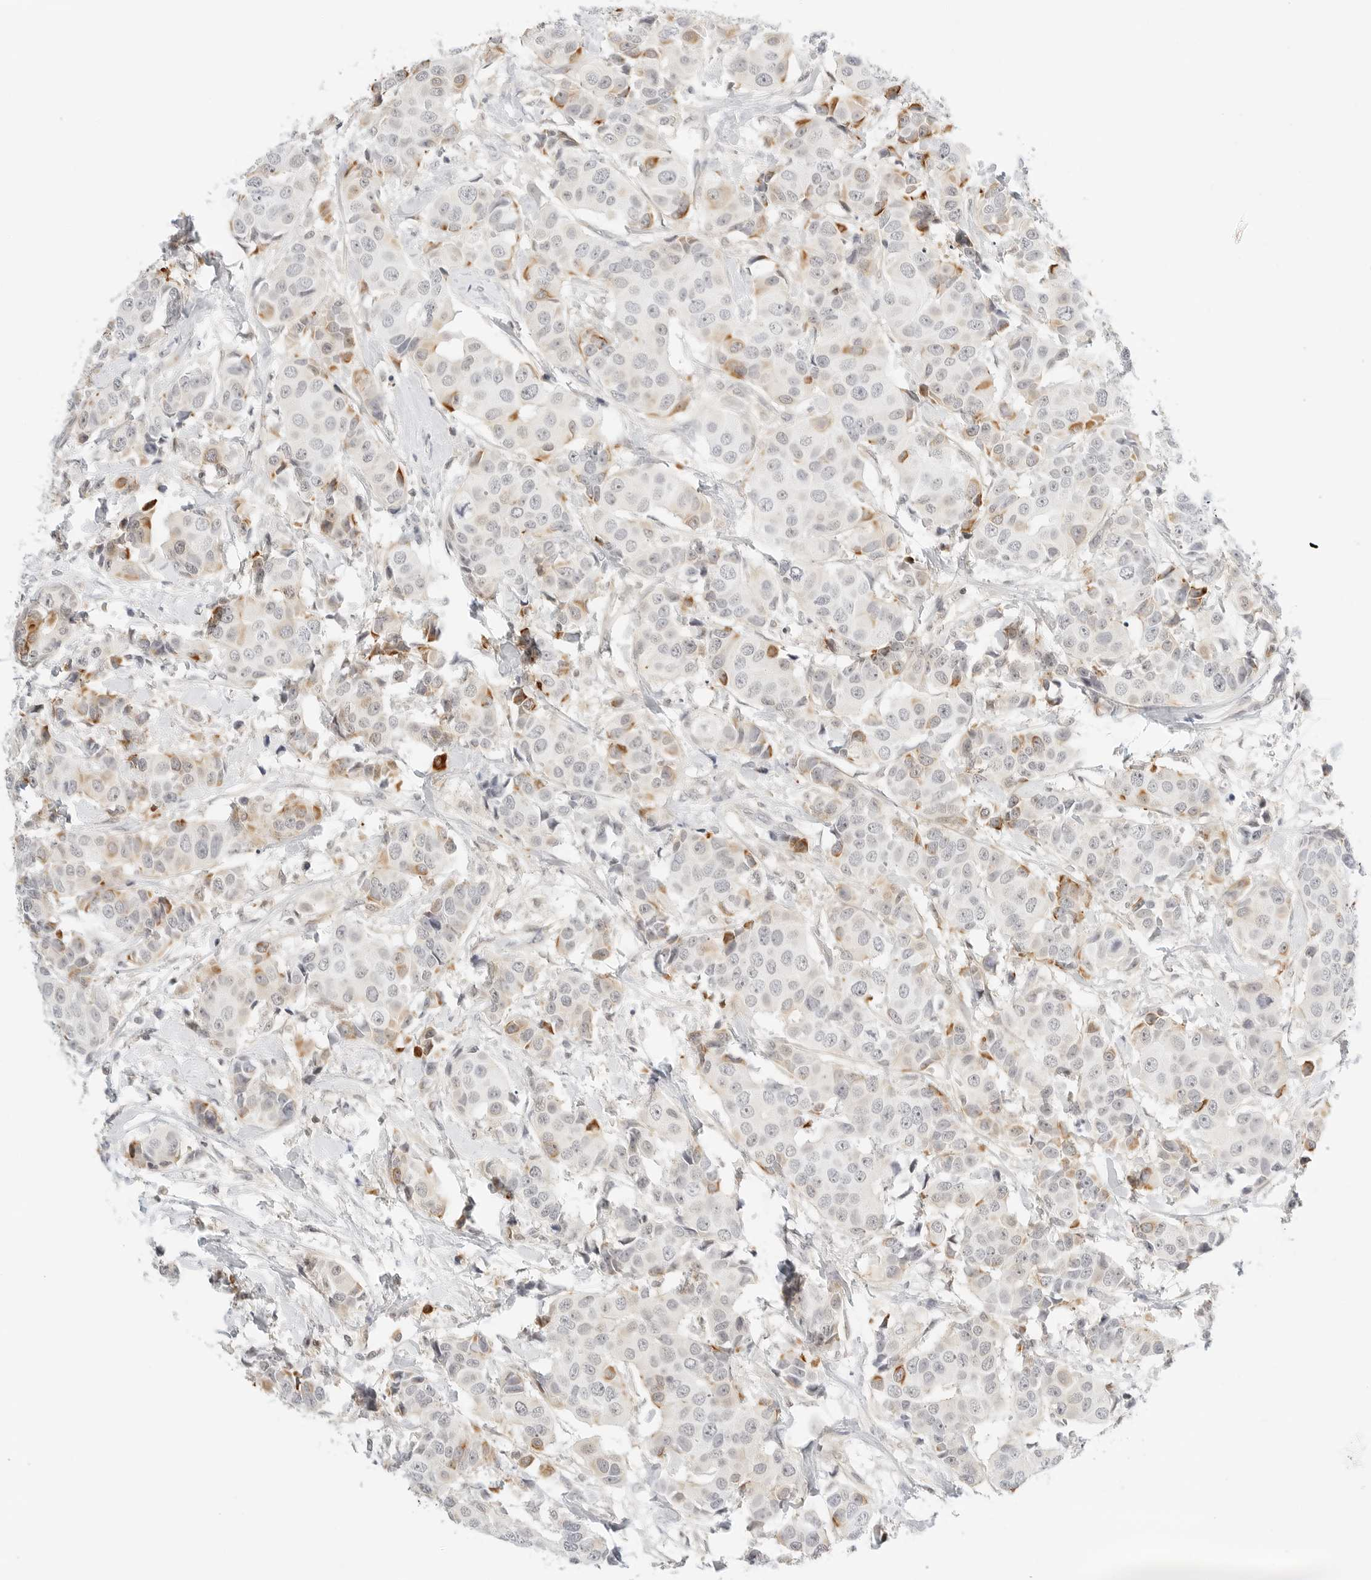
{"staining": {"intensity": "moderate", "quantity": "<25%", "location": "cytoplasmic/membranous"}, "tissue": "breast cancer", "cell_type": "Tumor cells", "image_type": "cancer", "snomed": [{"axis": "morphology", "description": "Normal tissue, NOS"}, {"axis": "morphology", "description": "Duct carcinoma"}, {"axis": "topography", "description": "Breast"}], "caption": "Breast cancer tissue exhibits moderate cytoplasmic/membranous staining in approximately <25% of tumor cells Using DAB (brown) and hematoxylin (blue) stains, captured at high magnification using brightfield microscopy.", "gene": "TEKT2", "patient": {"sex": "female", "age": 39}}